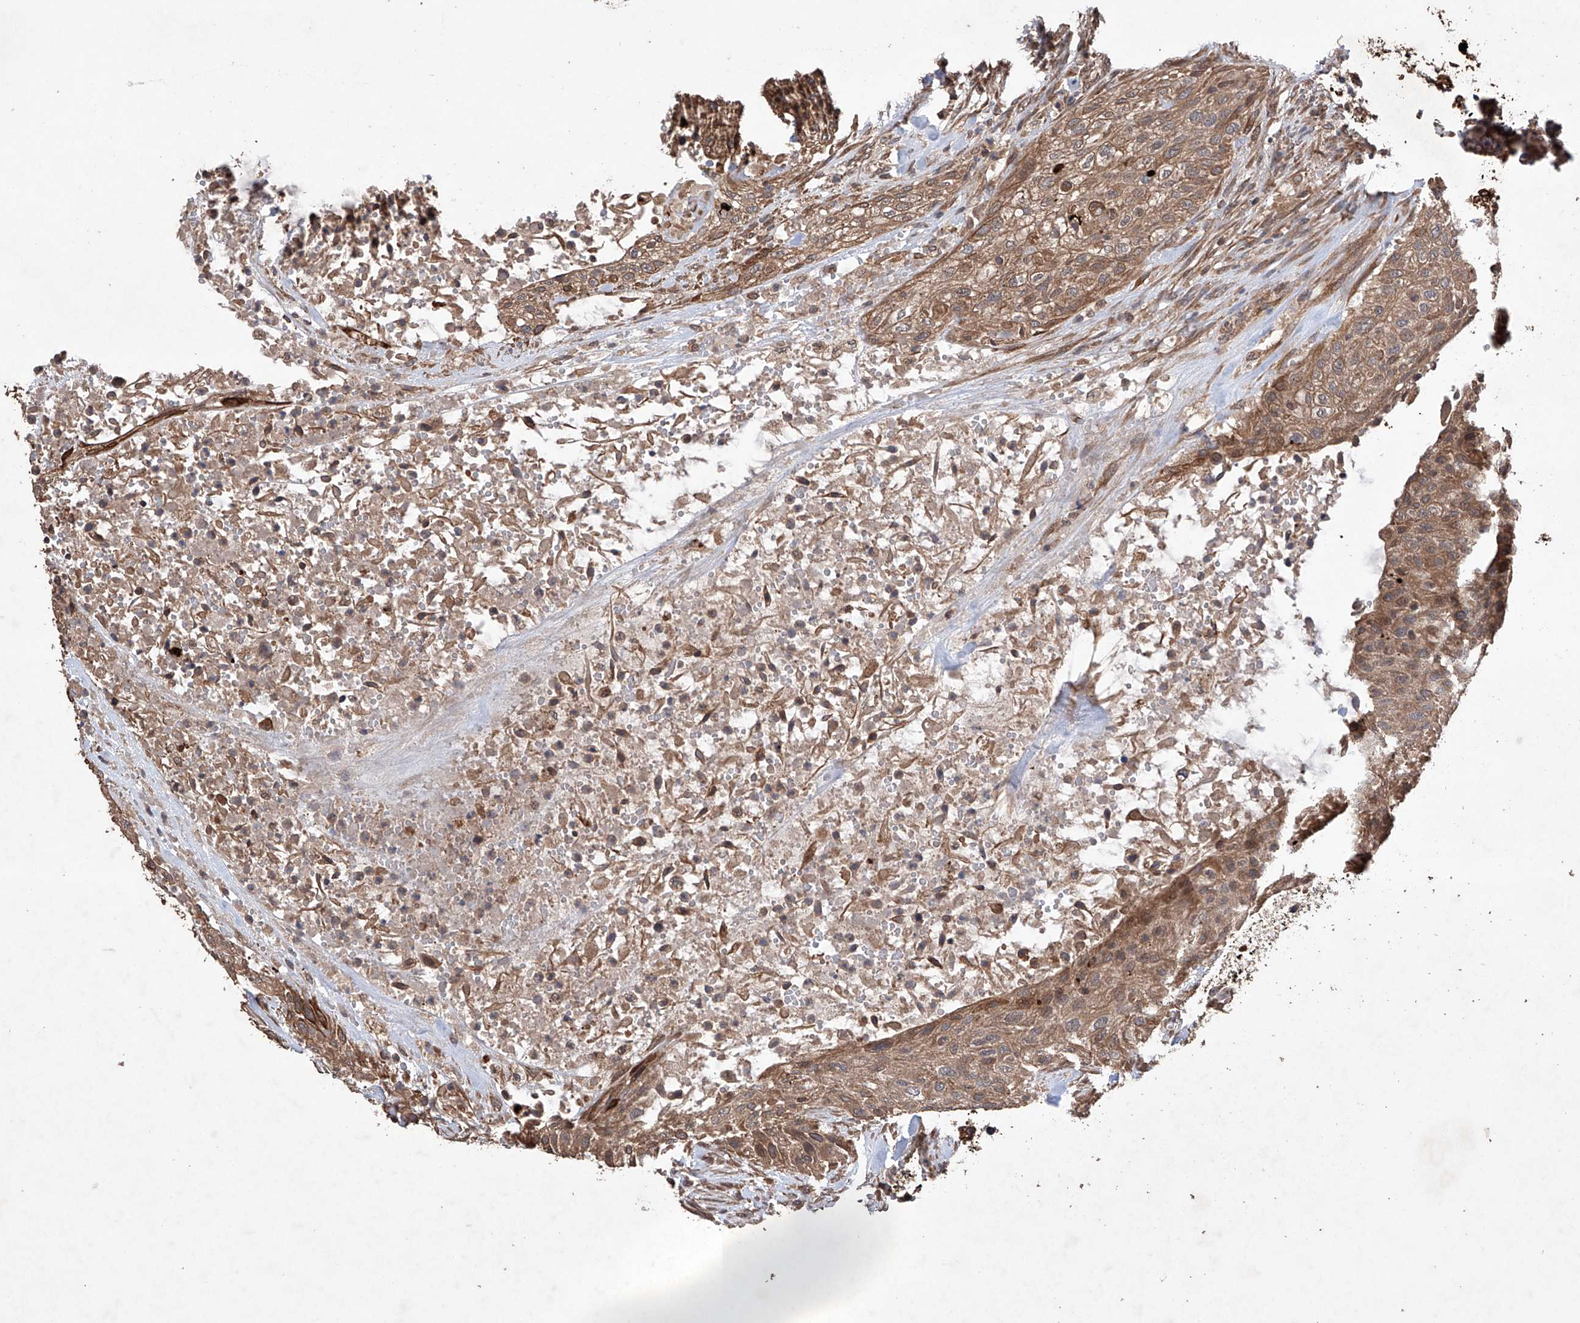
{"staining": {"intensity": "moderate", "quantity": ">75%", "location": "cytoplasmic/membranous"}, "tissue": "urothelial cancer", "cell_type": "Tumor cells", "image_type": "cancer", "snomed": [{"axis": "morphology", "description": "Urothelial carcinoma, High grade"}, {"axis": "topography", "description": "Urinary bladder"}], "caption": "A medium amount of moderate cytoplasmic/membranous positivity is appreciated in approximately >75% of tumor cells in urothelial cancer tissue. The staining was performed using DAB (3,3'-diaminobenzidine) to visualize the protein expression in brown, while the nuclei were stained in blue with hematoxylin (Magnification: 20x).", "gene": "LURAP1", "patient": {"sex": "male", "age": 35}}